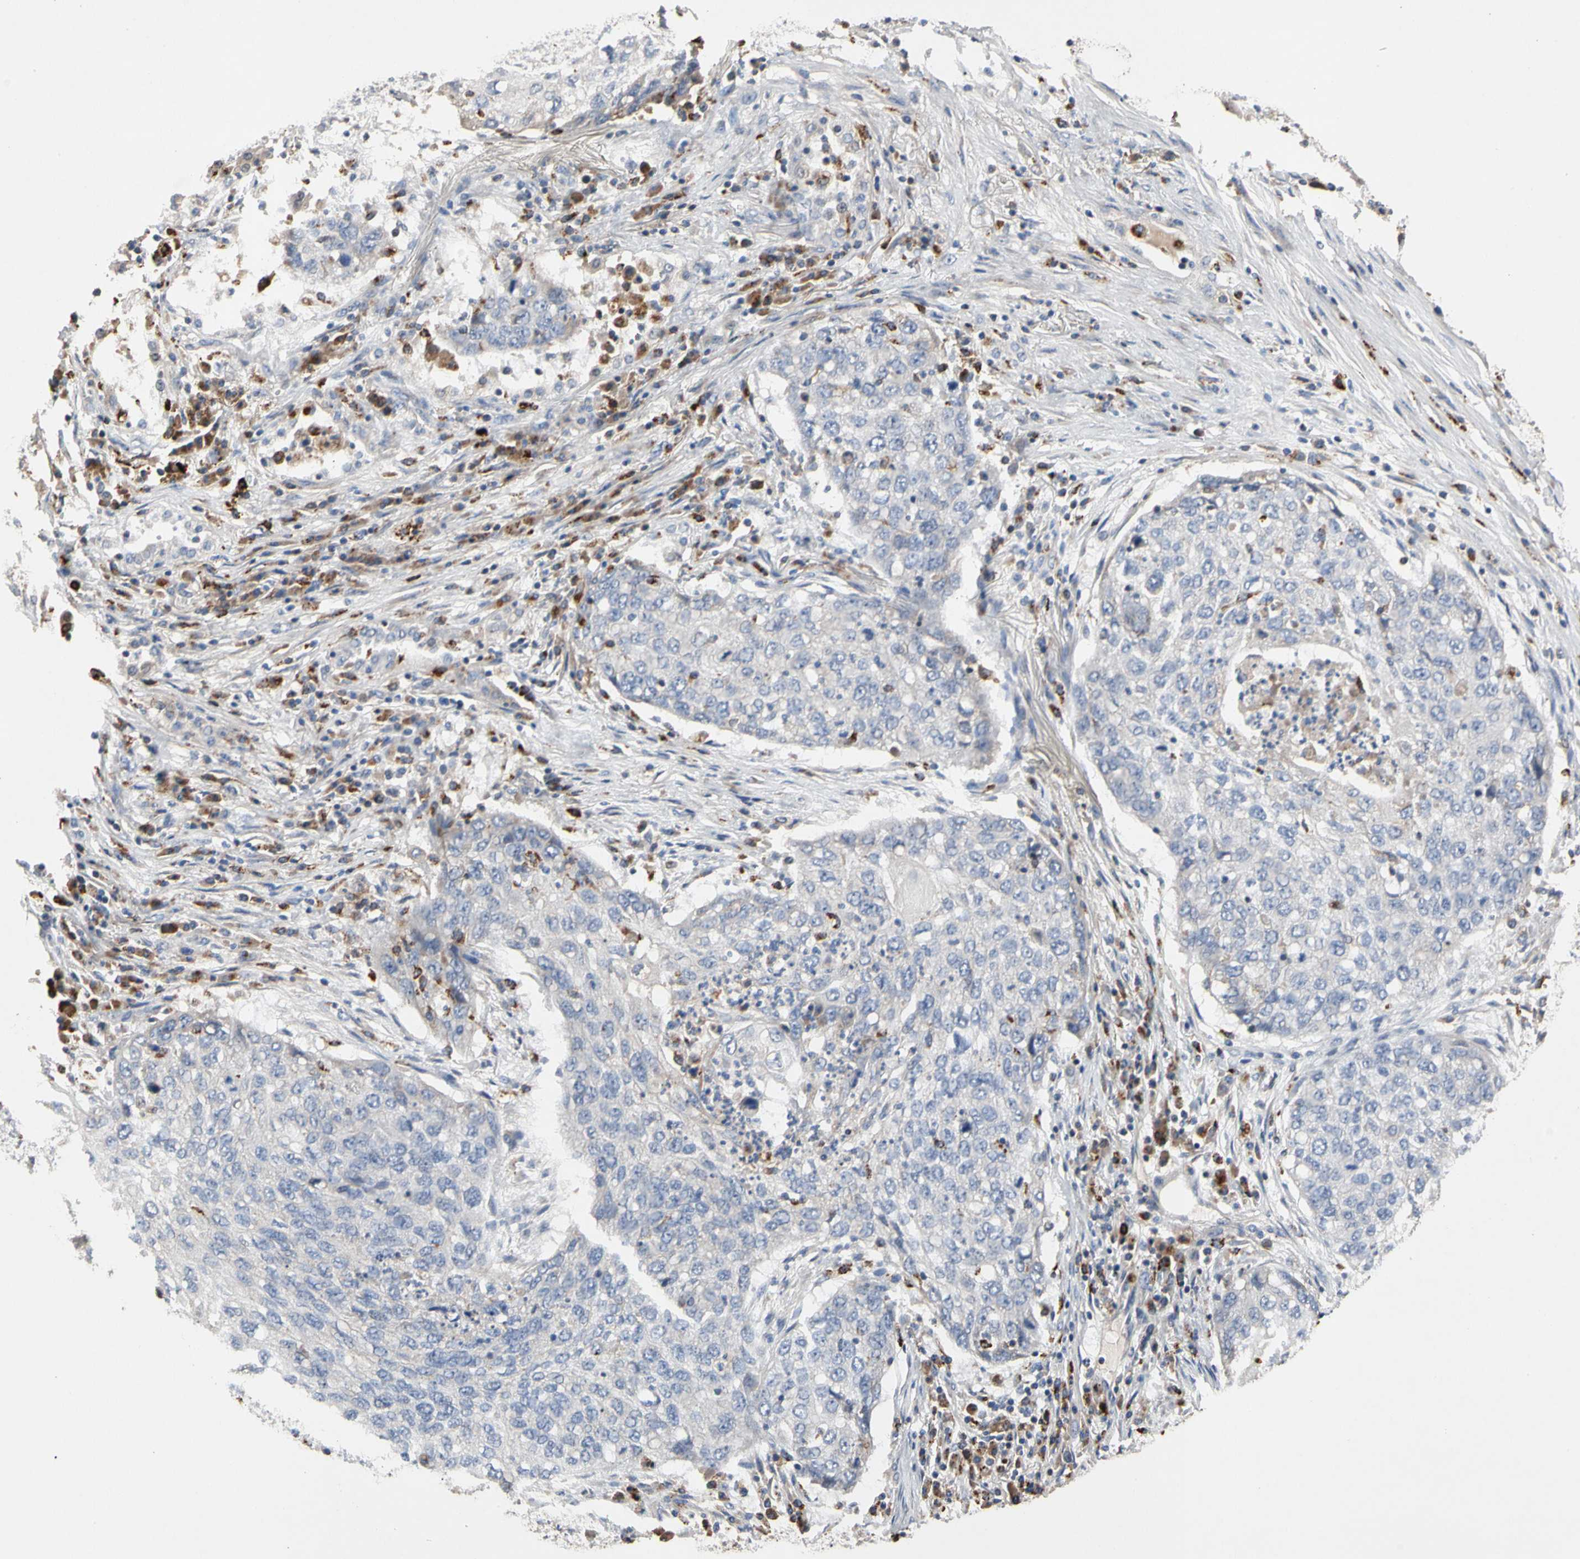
{"staining": {"intensity": "negative", "quantity": "none", "location": "none"}, "tissue": "lung cancer", "cell_type": "Tumor cells", "image_type": "cancer", "snomed": [{"axis": "morphology", "description": "Squamous cell carcinoma, NOS"}, {"axis": "topography", "description": "Lung"}], "caption": "Squamous cell carcinoma (lung) stained for a protein using immunohistochemistry (IHC) reveals no staining tumor cells.", "gene": "ADA2", "patient": {"sex": "female", "age": 63}}